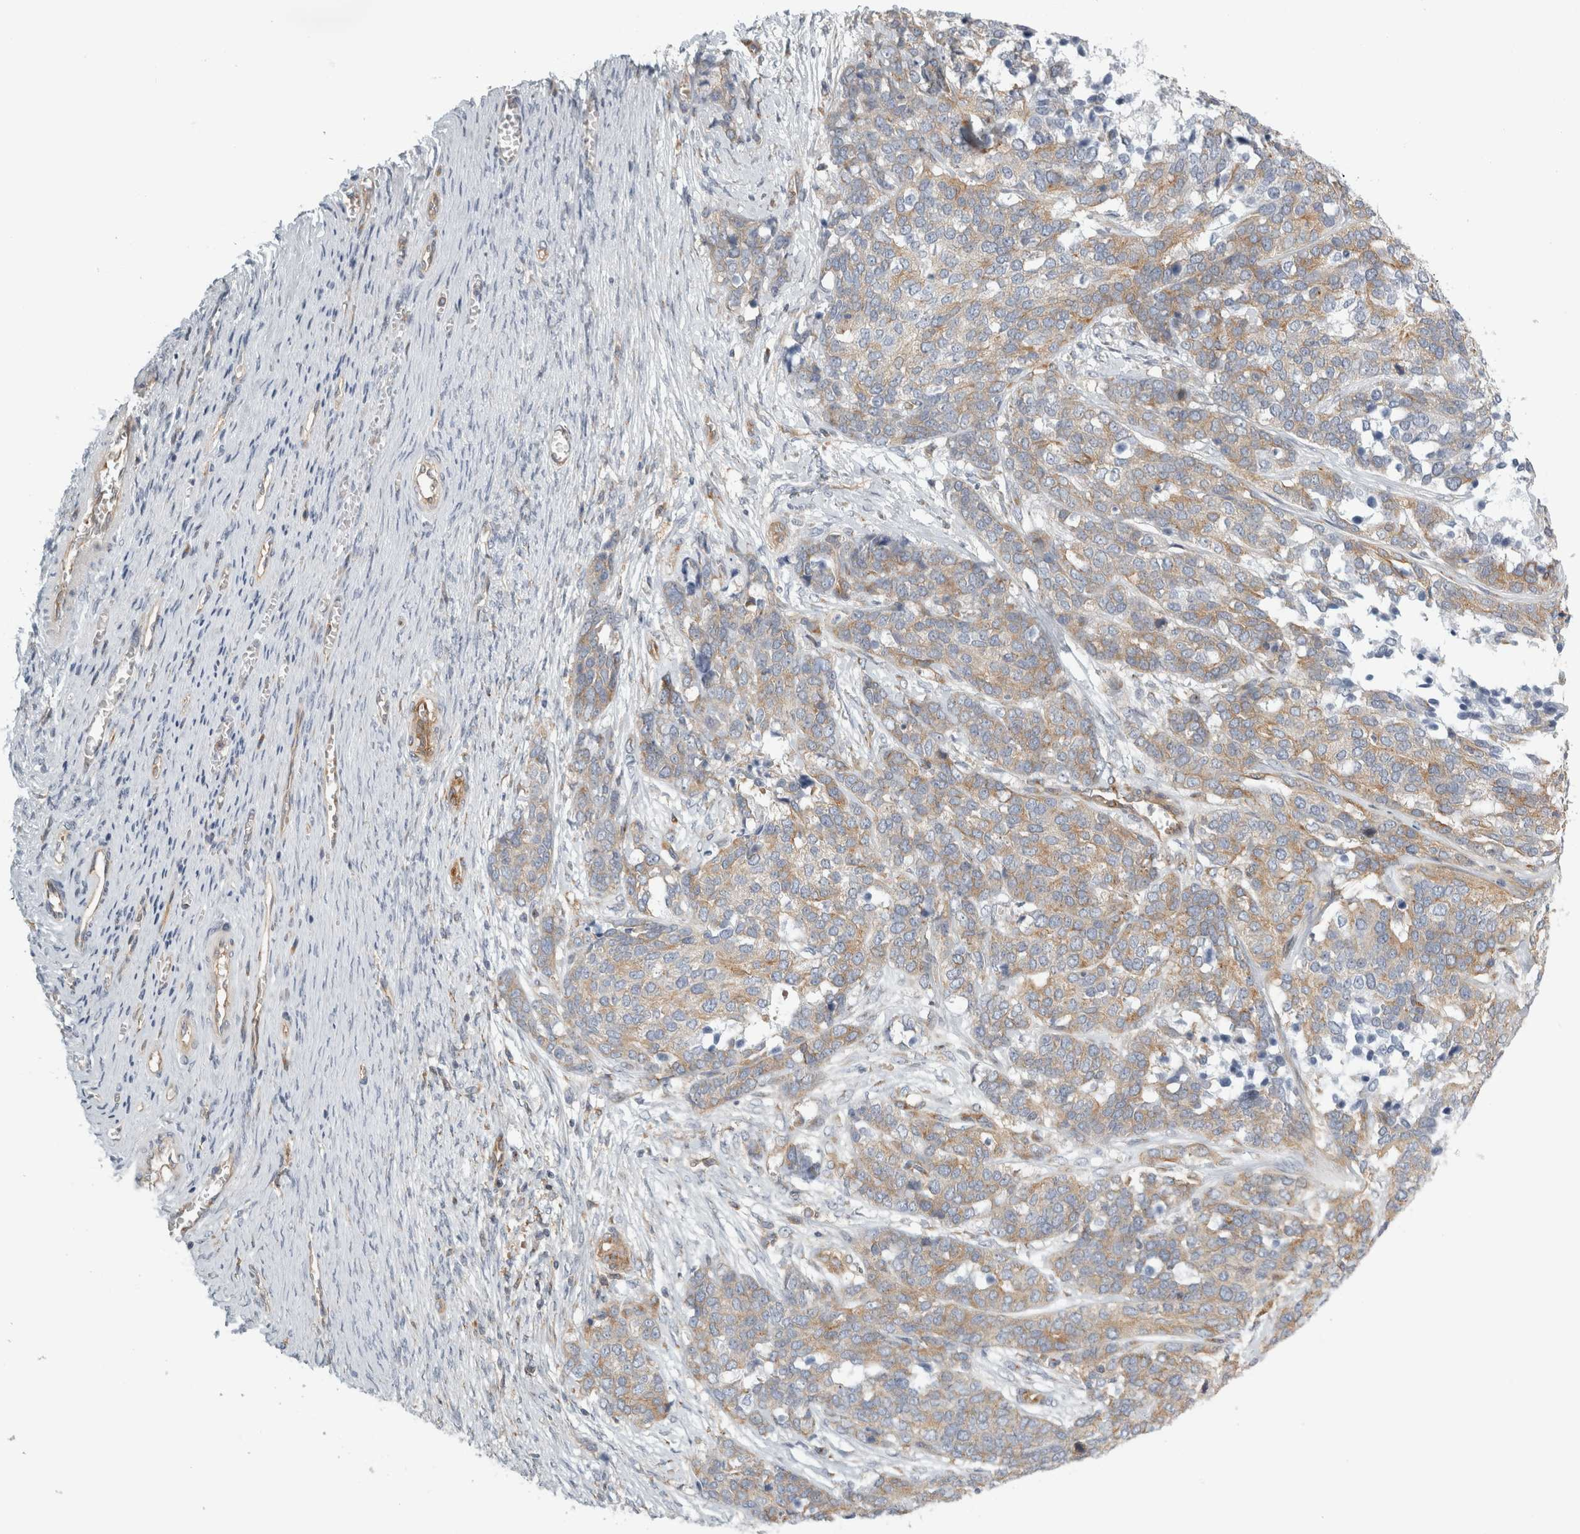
{"staining": {"intensity": "weak", "quantity": ">75%", "location": "cytoplasmic/membranous"}, "tissue": "ovarian cancer", "cell_type": "Tumor cells", "image_type": "cancer", "snomed": [{"axis": "morphology", "description": "Cystadenocarcinoma, serous, NOS"}, {"axis": "topography", "description": "Ovary"}], "caption": "High-power microscopy captured an IHC photomicrograph of ovarian cancer, revealing weak cytoplasmic/membranous staining in approximately >75% of tumor cells.", "gene": "PEX6", "patient": {"sex": "female", "age": 44}}